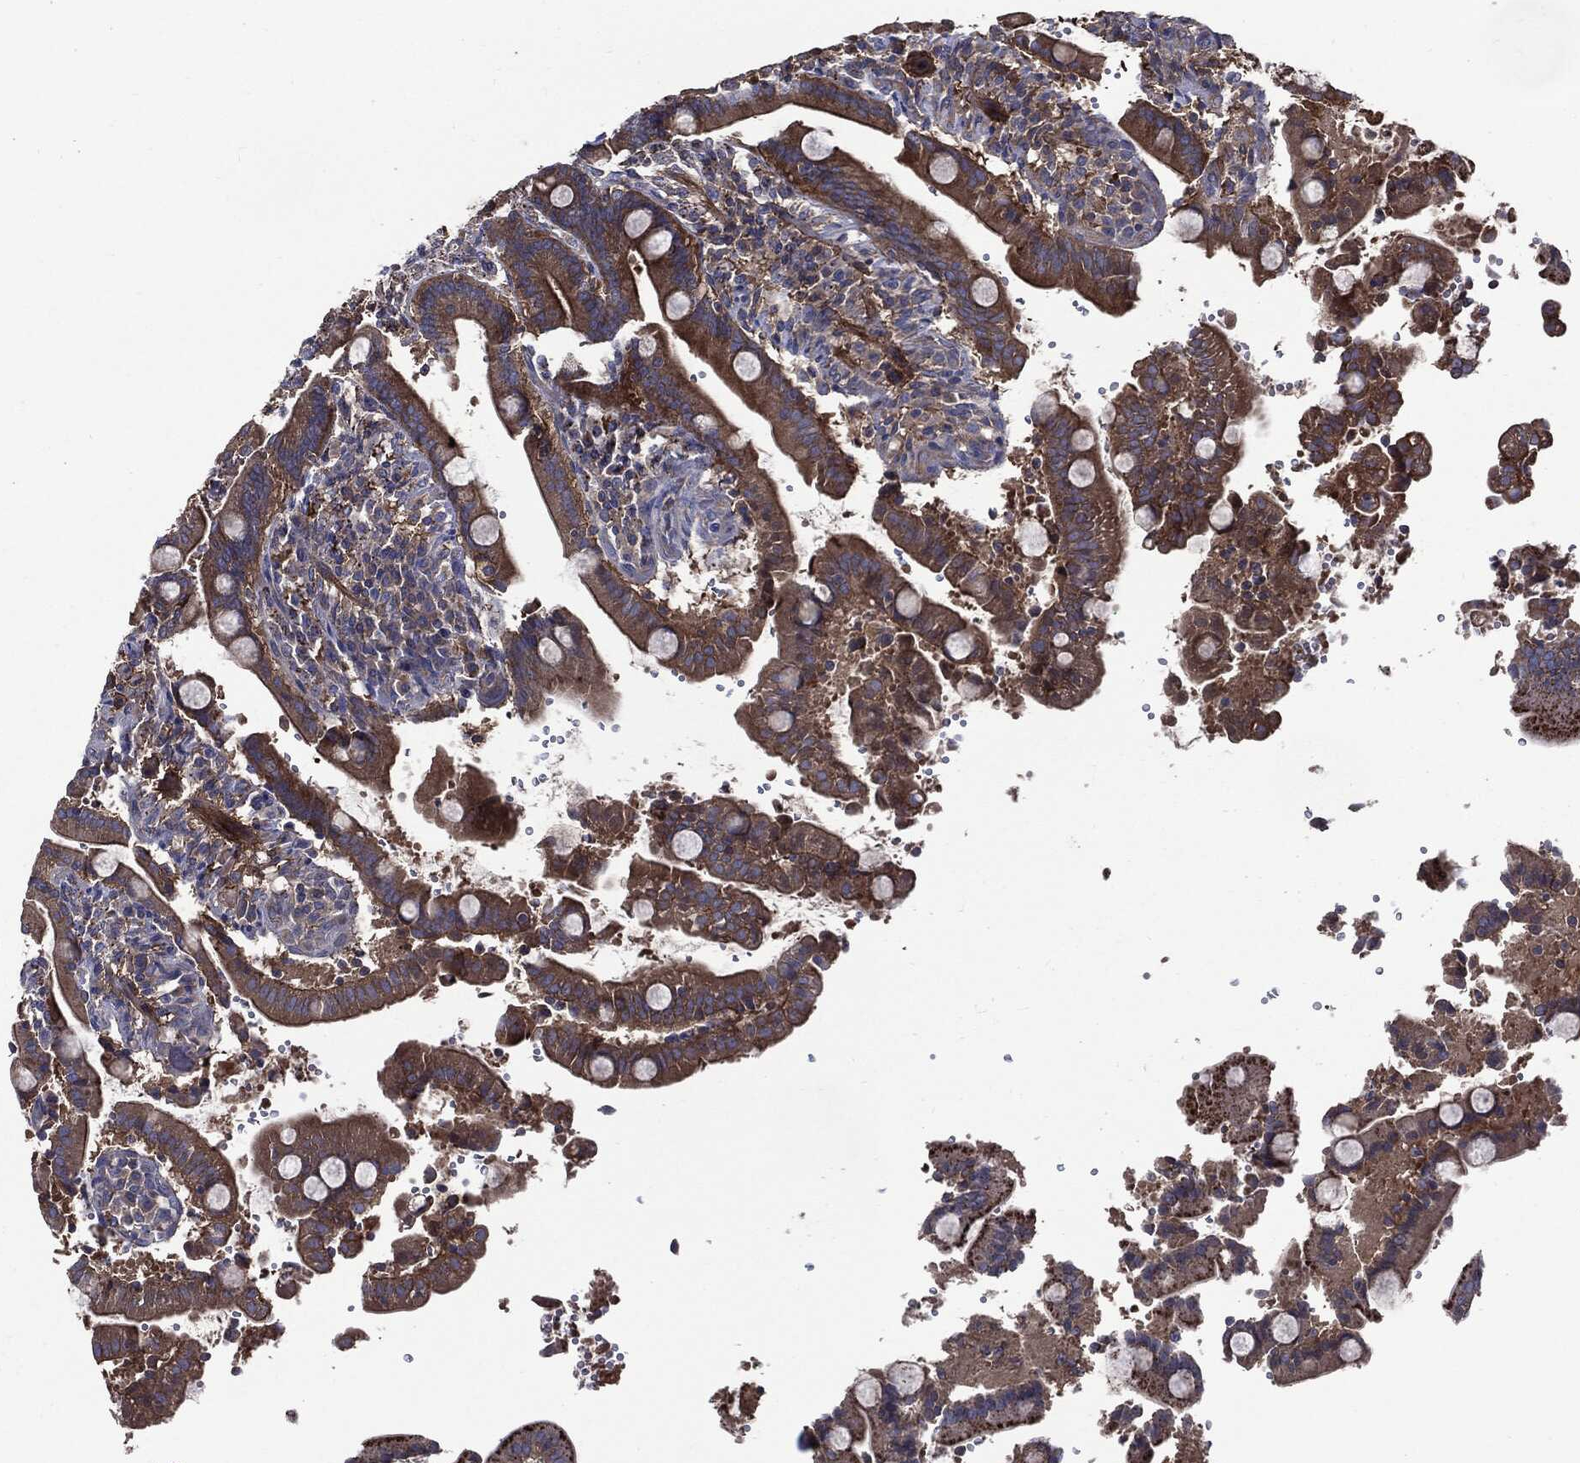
{"staining": {"intensity": "strong", "quantity": "25%-75%", "location": "cytoplasmic/membranous"}, "tissue": "duodenum", "cell_type": "Glandular cells", "image_type": "normal", "snomed": [{"axis": "morphology", "description": "Normal tissue, NOS"}, {"axis": "topography", "description": "Duodenum"}], "caption": "Benign duodenum shows strong cytoplasmic/membranous expression in about 25%-75% of glandular cells, visualized by immunohistochemistry. (brown staining indicates protein expression, while blue staining denotes nuclei).", "gene": "PDCD6IP", "patient": {"sex": "female", "age": 62}}